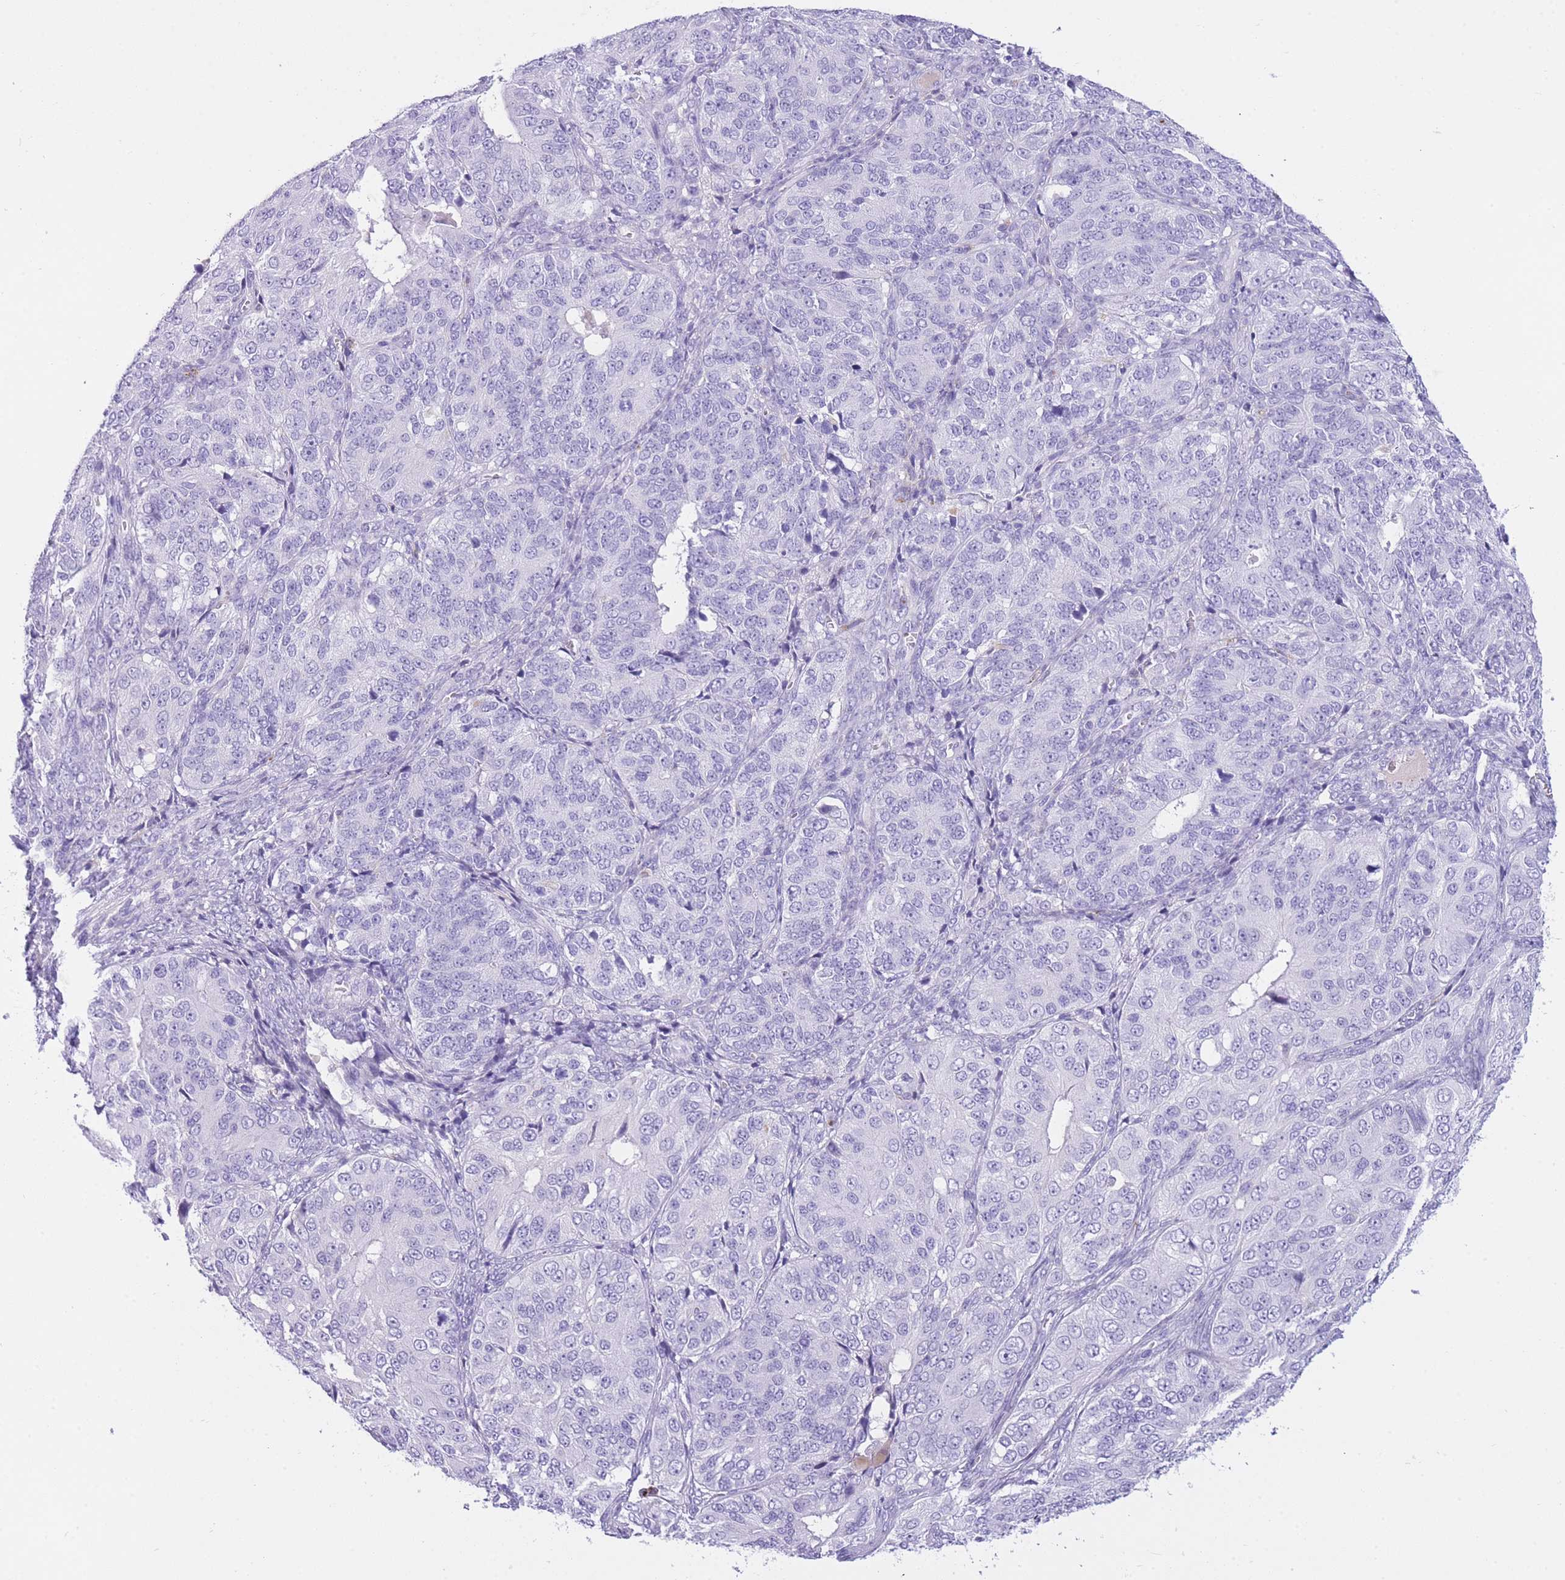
{"staining": {"intensity": "negative", "quantity": "none", "location": "none"}, "tissue": "ovarian cancer", "cell_type": "Tumor cells", "image_type": "cancer", "snomed": [{"axis": "morphology", "description": "Carcinoma, endometroid"}, {"axis": "topography", "description": "Ovary"}], "caption": "A micrograph of human ovarian endometroid carcinoma is negative for staining in tumor cells.", "gene": "PLBD1", "patient": {"sex": "female", "age": 51}}